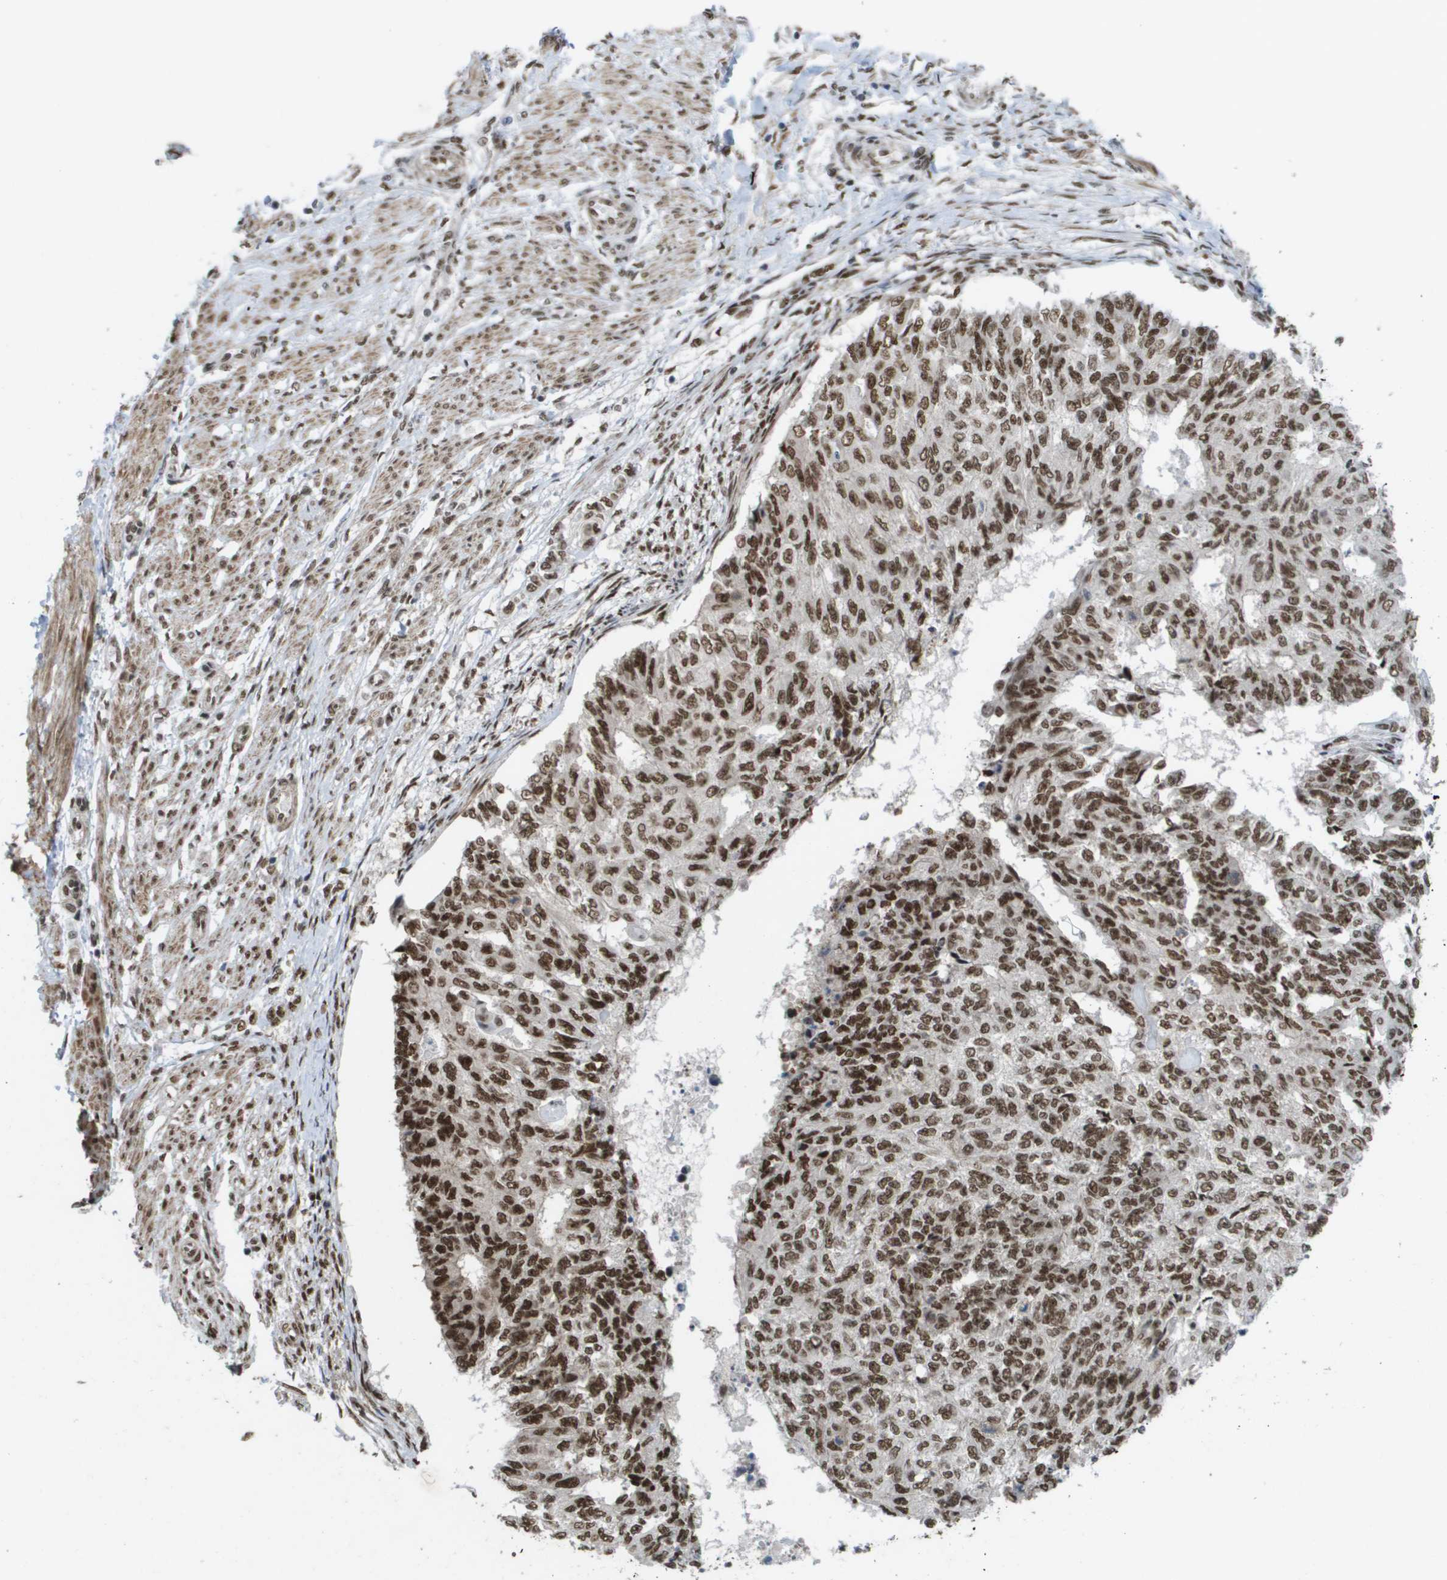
{"staining": {"intensity": "strong", "quantity": ">75%", "location": "nuclear"}, "tissue": "endometrial cancer", "cell_type": "Tumor cells", "image_type": "cancer", "snomed": [{"axis": "morphology", "description": "Adenocarcinoma, NOS"}, {"axis": "topography", "description": "Endometrium"}], "caption": "This photomicrograph shows adenocarcinoma (endometrial) stained with immunohistochemistry (IHC) to label a protein in brown. The nuclear of tumor cells show strong positivity for the protein. Nuclei are counter-stained blue.", "gene": "CDT1", "patient": {"sex": "female", "age": 32}}